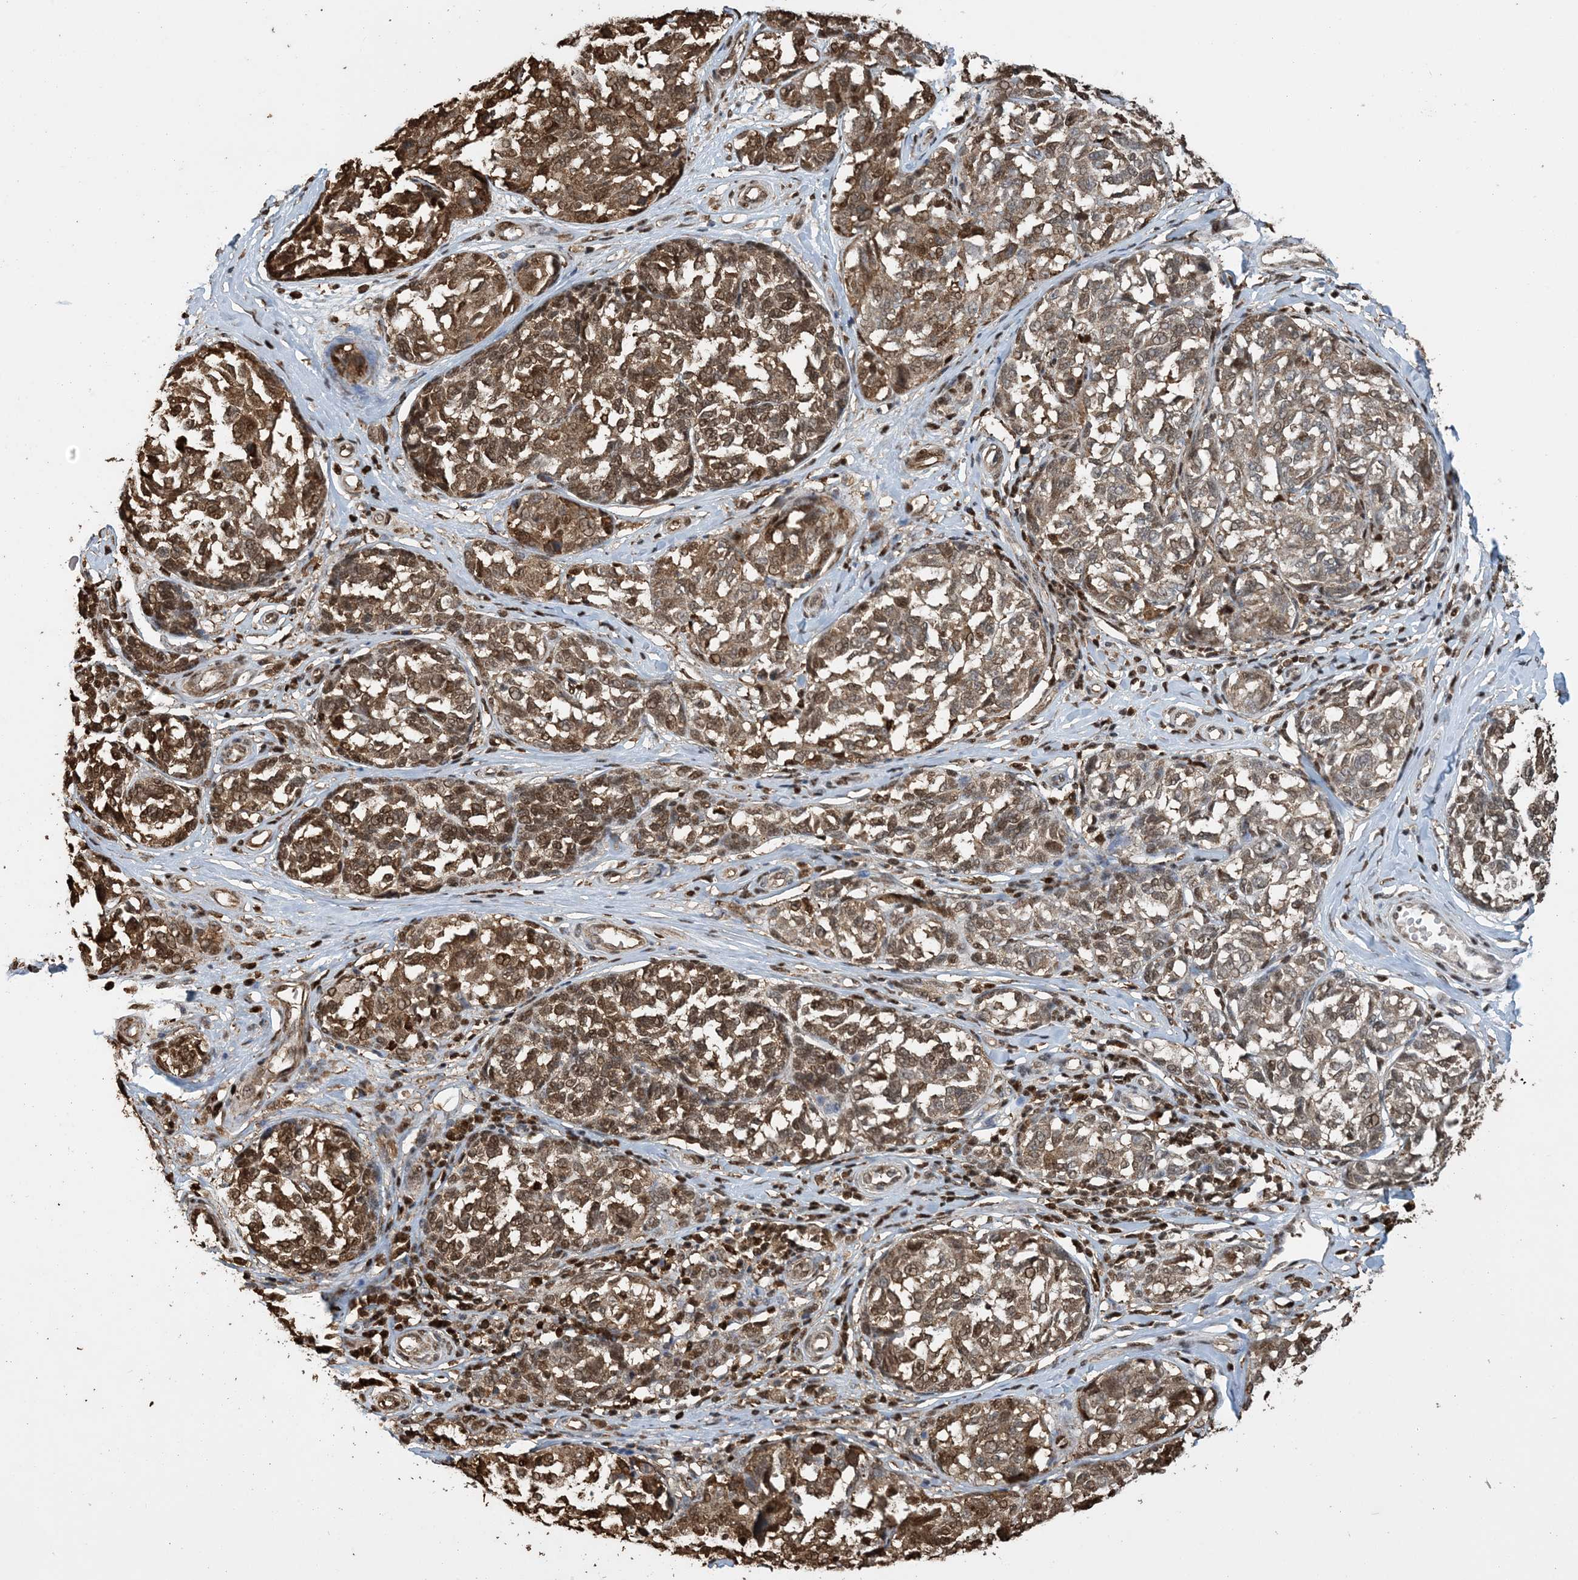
{"staining": {"intensity": "moderate", "quantity": ">75%", "location": "cytoplasmic/membranous,nuclear"}, "tissue": "melanoma", "cell_type": "Tumor cells", "image_type": "cancer", "snomed": [{"axis": "morphology", "description": "Malignant melanoma, NOS"}, {"axis": "topography", "description": "Skin"}], "caption": "This is an image of IHC staining of melanoma, which shows moderate expression in the cytoplasmic/membranous and nuclear of tumor cells.", "gene": "HSPA1A", "patient": {"sex": "female", "age": 64}}